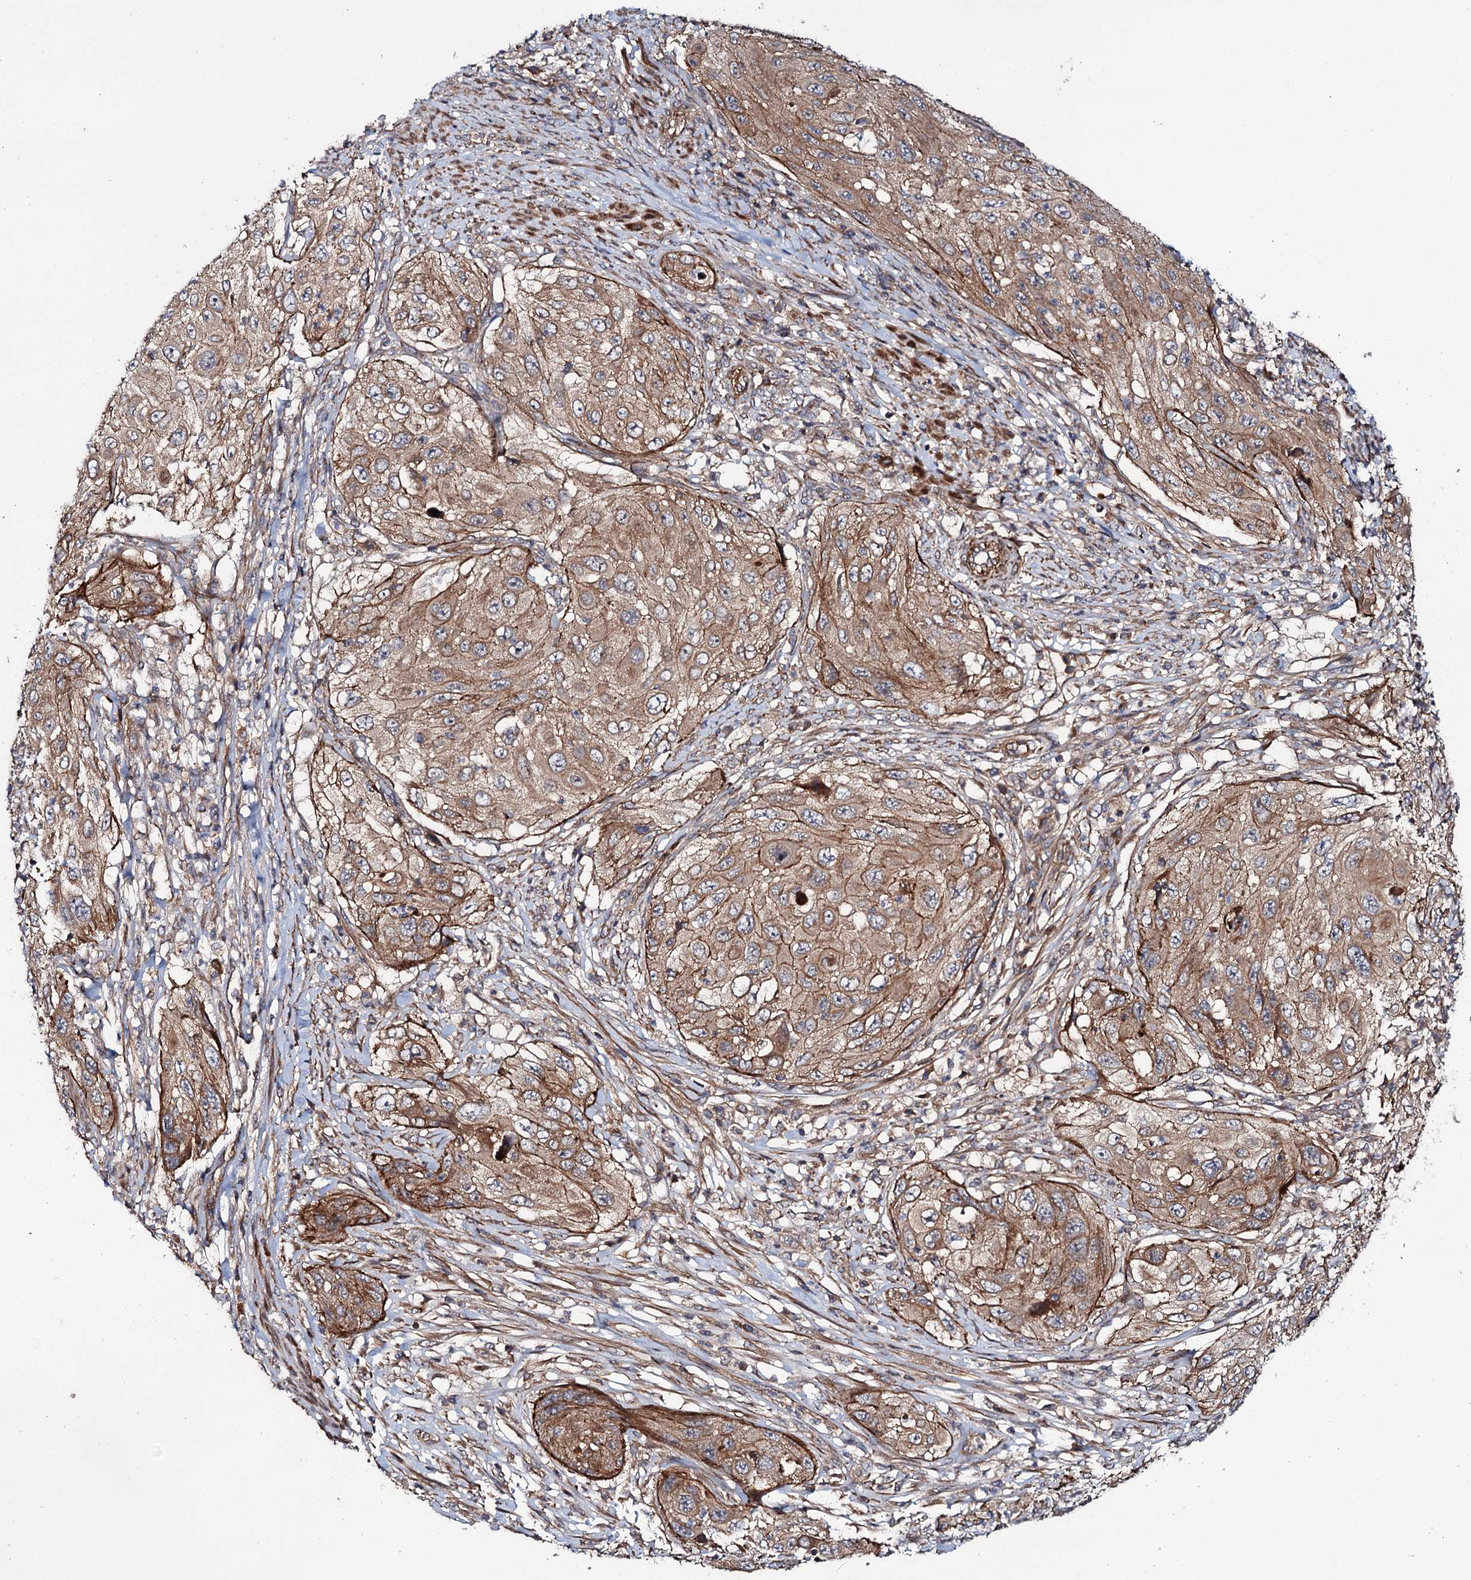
{"staining": {"intensity": "moderate", "quantity": ">75%", "location": "cytoplasmic/membranous"}, "tissue": "cervical cancer", "cell_type": "Tumor cells", "image_type": "cancer", "snomed": [{"axis": "morphology", "description": "Squamous cell carcinoma, NOS"}, {"axis": "topography", "description": "Cervix"}], "caption": "A high-resolution photomicrograph shows immunohistochemistry staining of squamous cell carcinoma (cervical), which displays moderate cytoplasmic/membranous staining in approximately >75% of tumor cells.", "gene": "ADGRG4", "patient": {"sex": "female", "age": 42}}